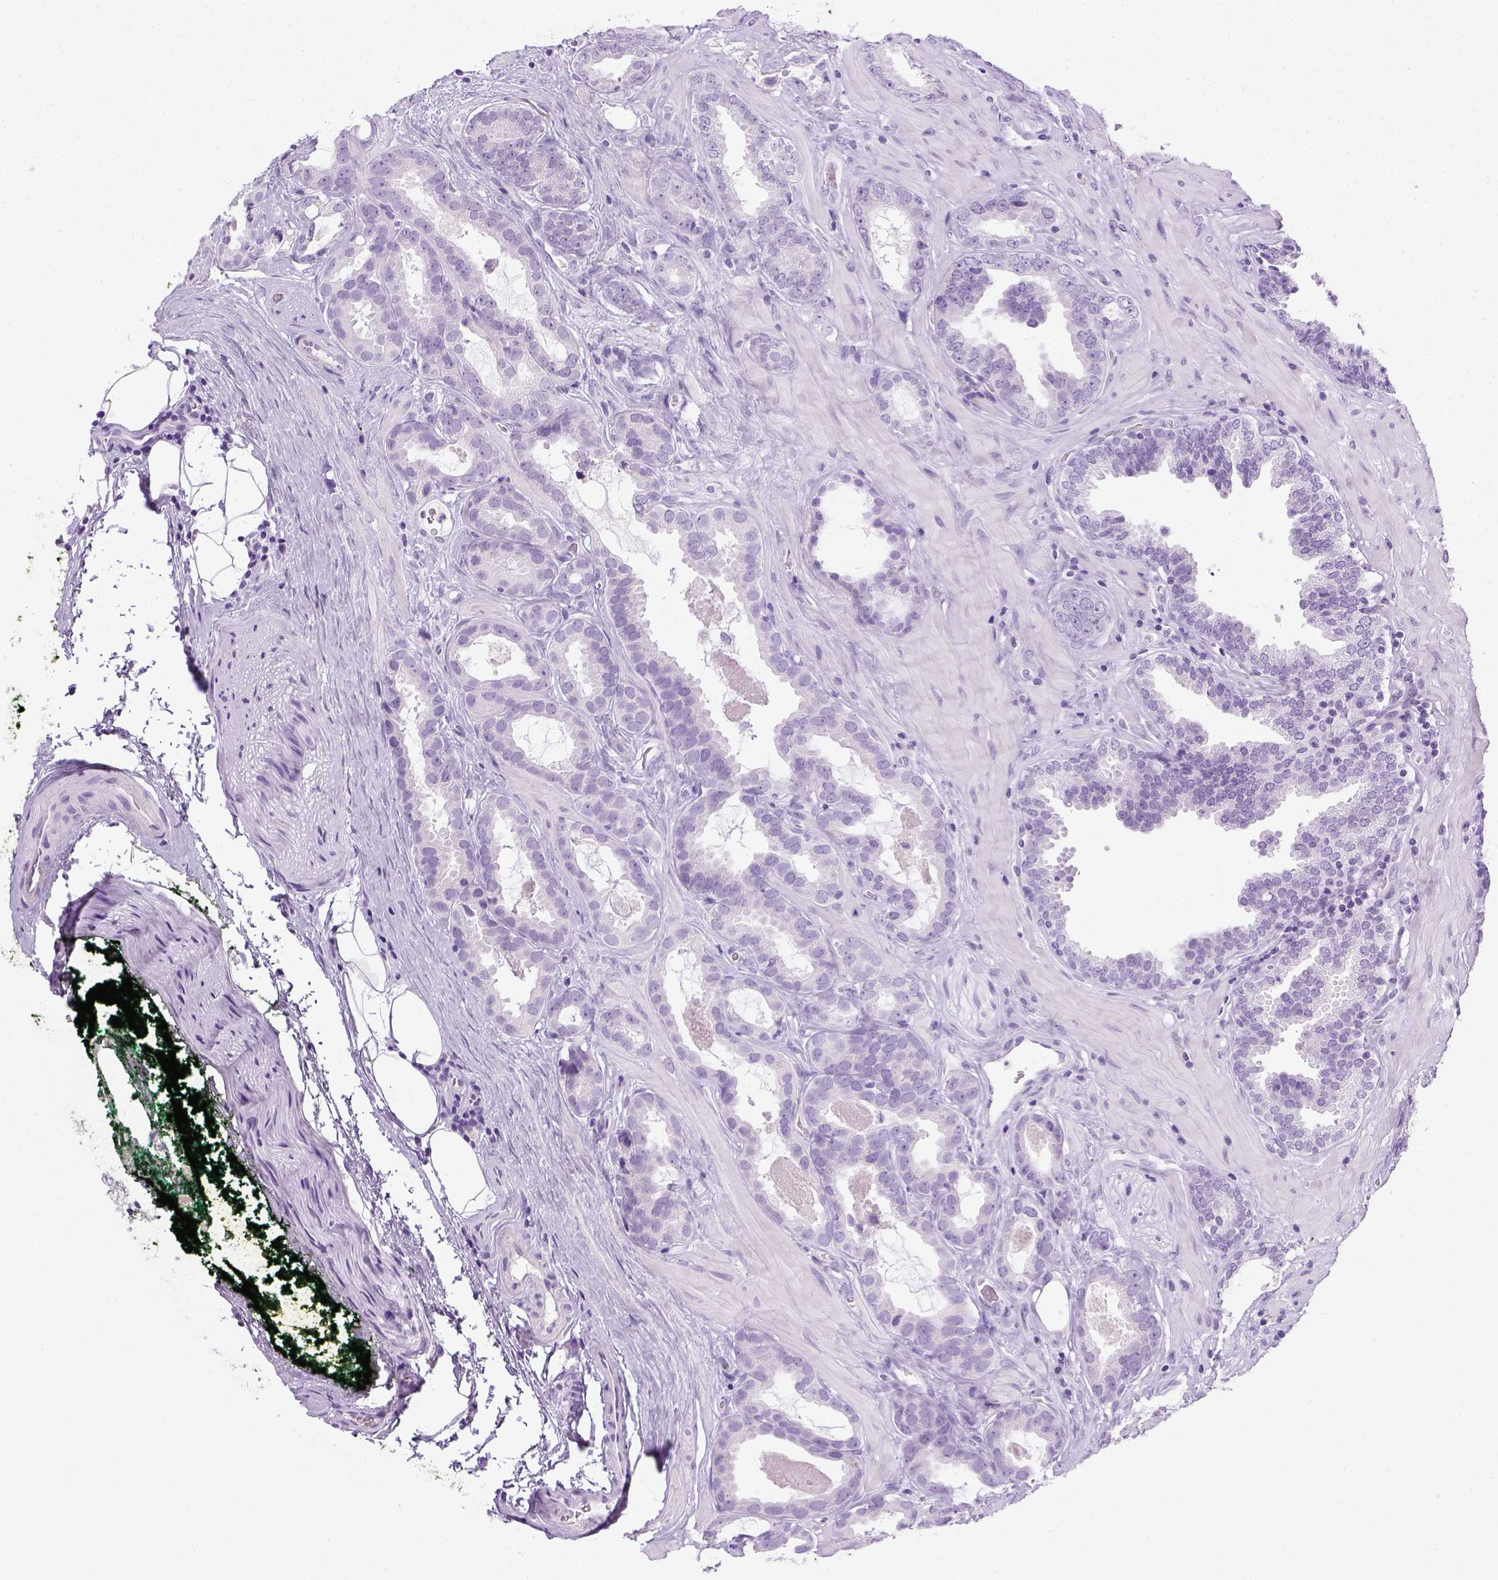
{"staining": {"intensity": "negative", "quantity": "none", "location": "none"}, "tissue": "prostate cancer", "cell_type": "Tumor cells", "image_type": "cancer", "snomed": [{"axis": "morphology", "description": "Adenocarcinoma, NOS"}, {"axis": "topography", "description": "Prostate"}], "caption": "Immunohistochemistry micrograph of neoplastic tissue: adenocarcinoma (prostate) stained with DAB demonstrates no significant protein positivity in tumor cells.", "gene": "LGSN", "patient": {"sex": "male", "age": 64}}